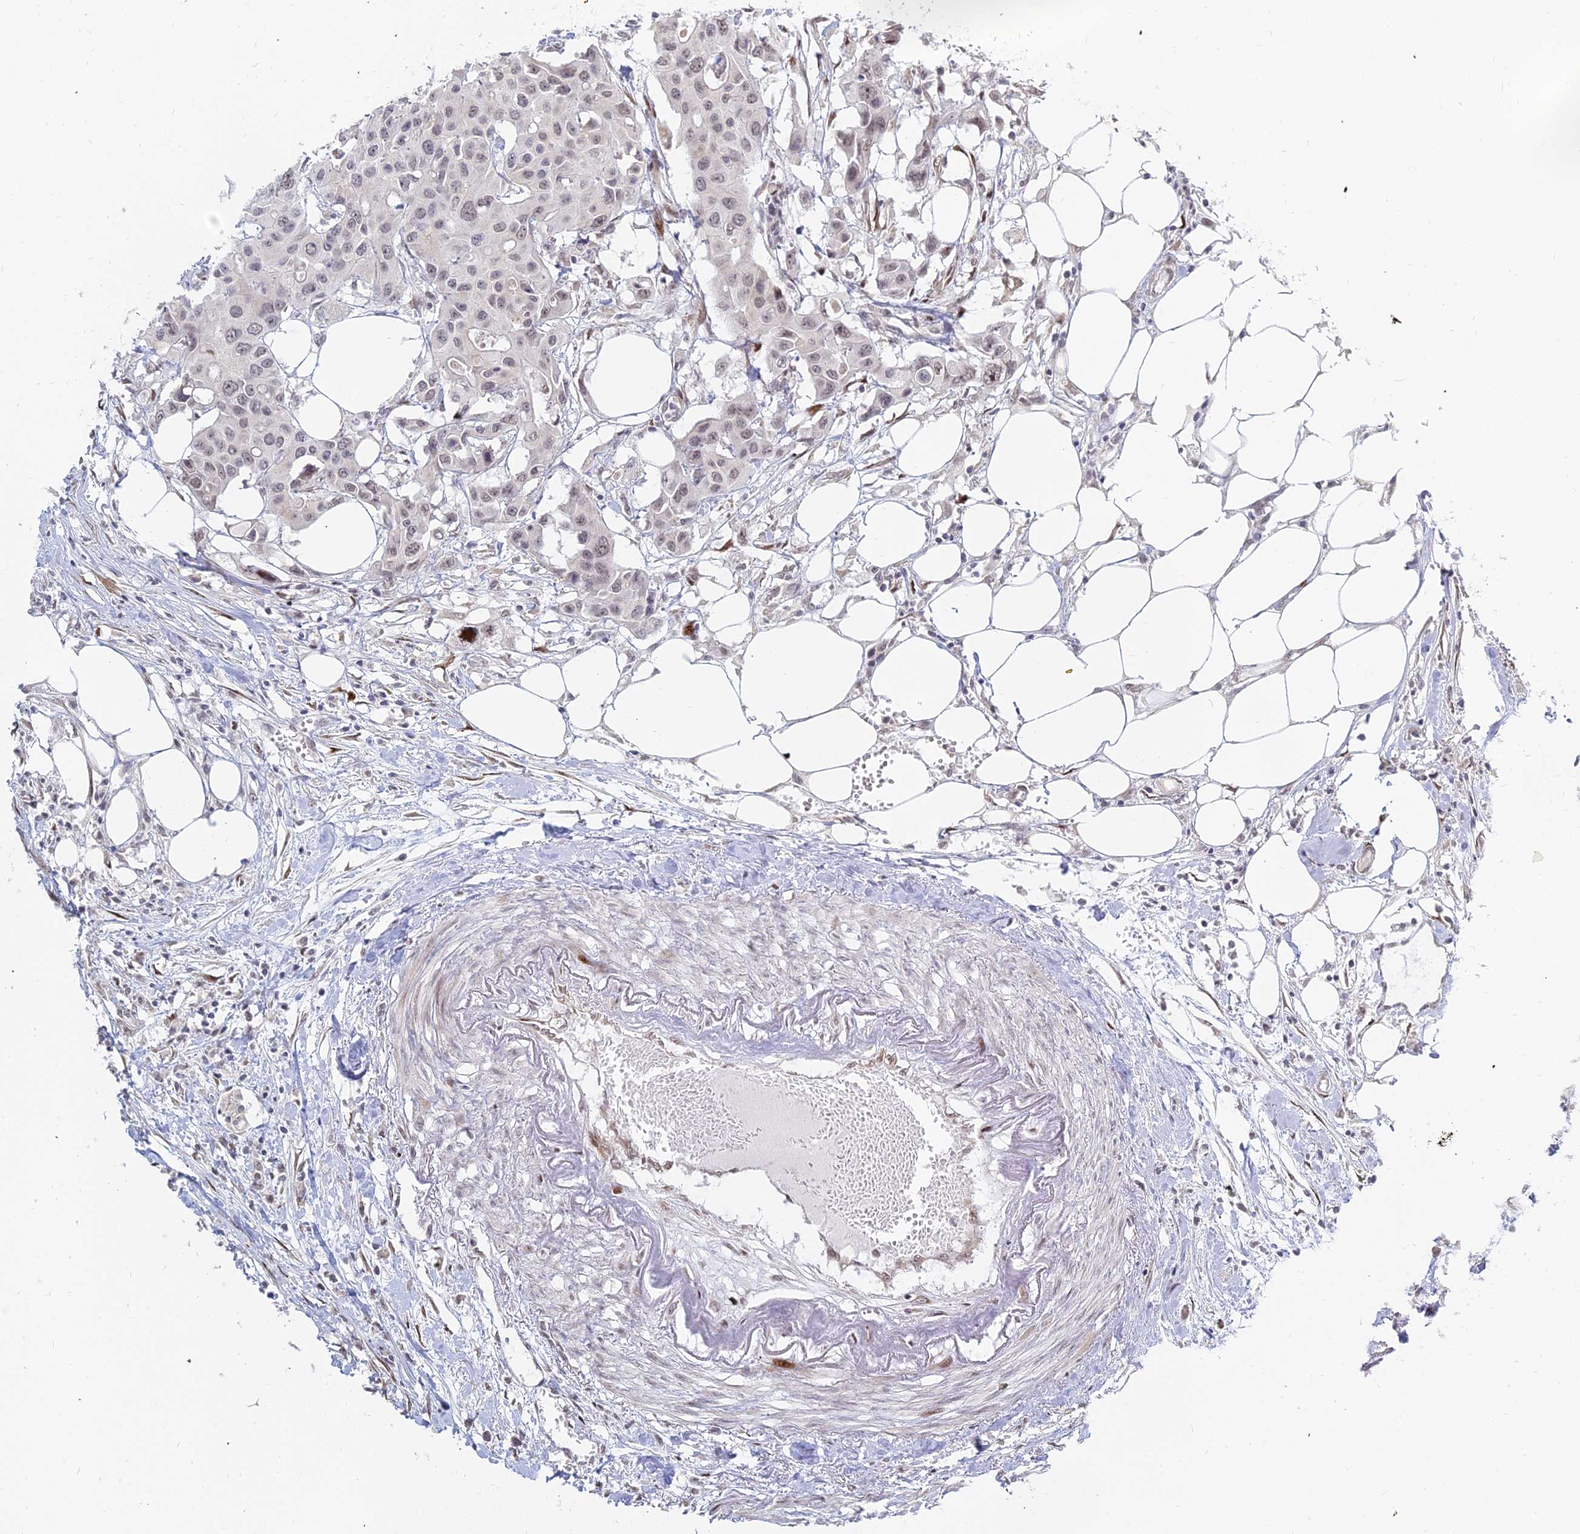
{"staining": {"intensity": "weak", "quantity": "<25%", "location": "nuclear"}, "tissue": "colorectal cancer", "cell_type": "Tumor cells", "image_type": "cancer", "snomed": [{"axis": "morphology", "description": "Adenocarcinoma, NOS"}, {"axis": "topography", "description": "Colon"}], "caption": "IHC of human colorectal cancer displays no positivity in tumor cells.", "gene": "ABCA2", "patient": {"sex": "male", "age": 77}}